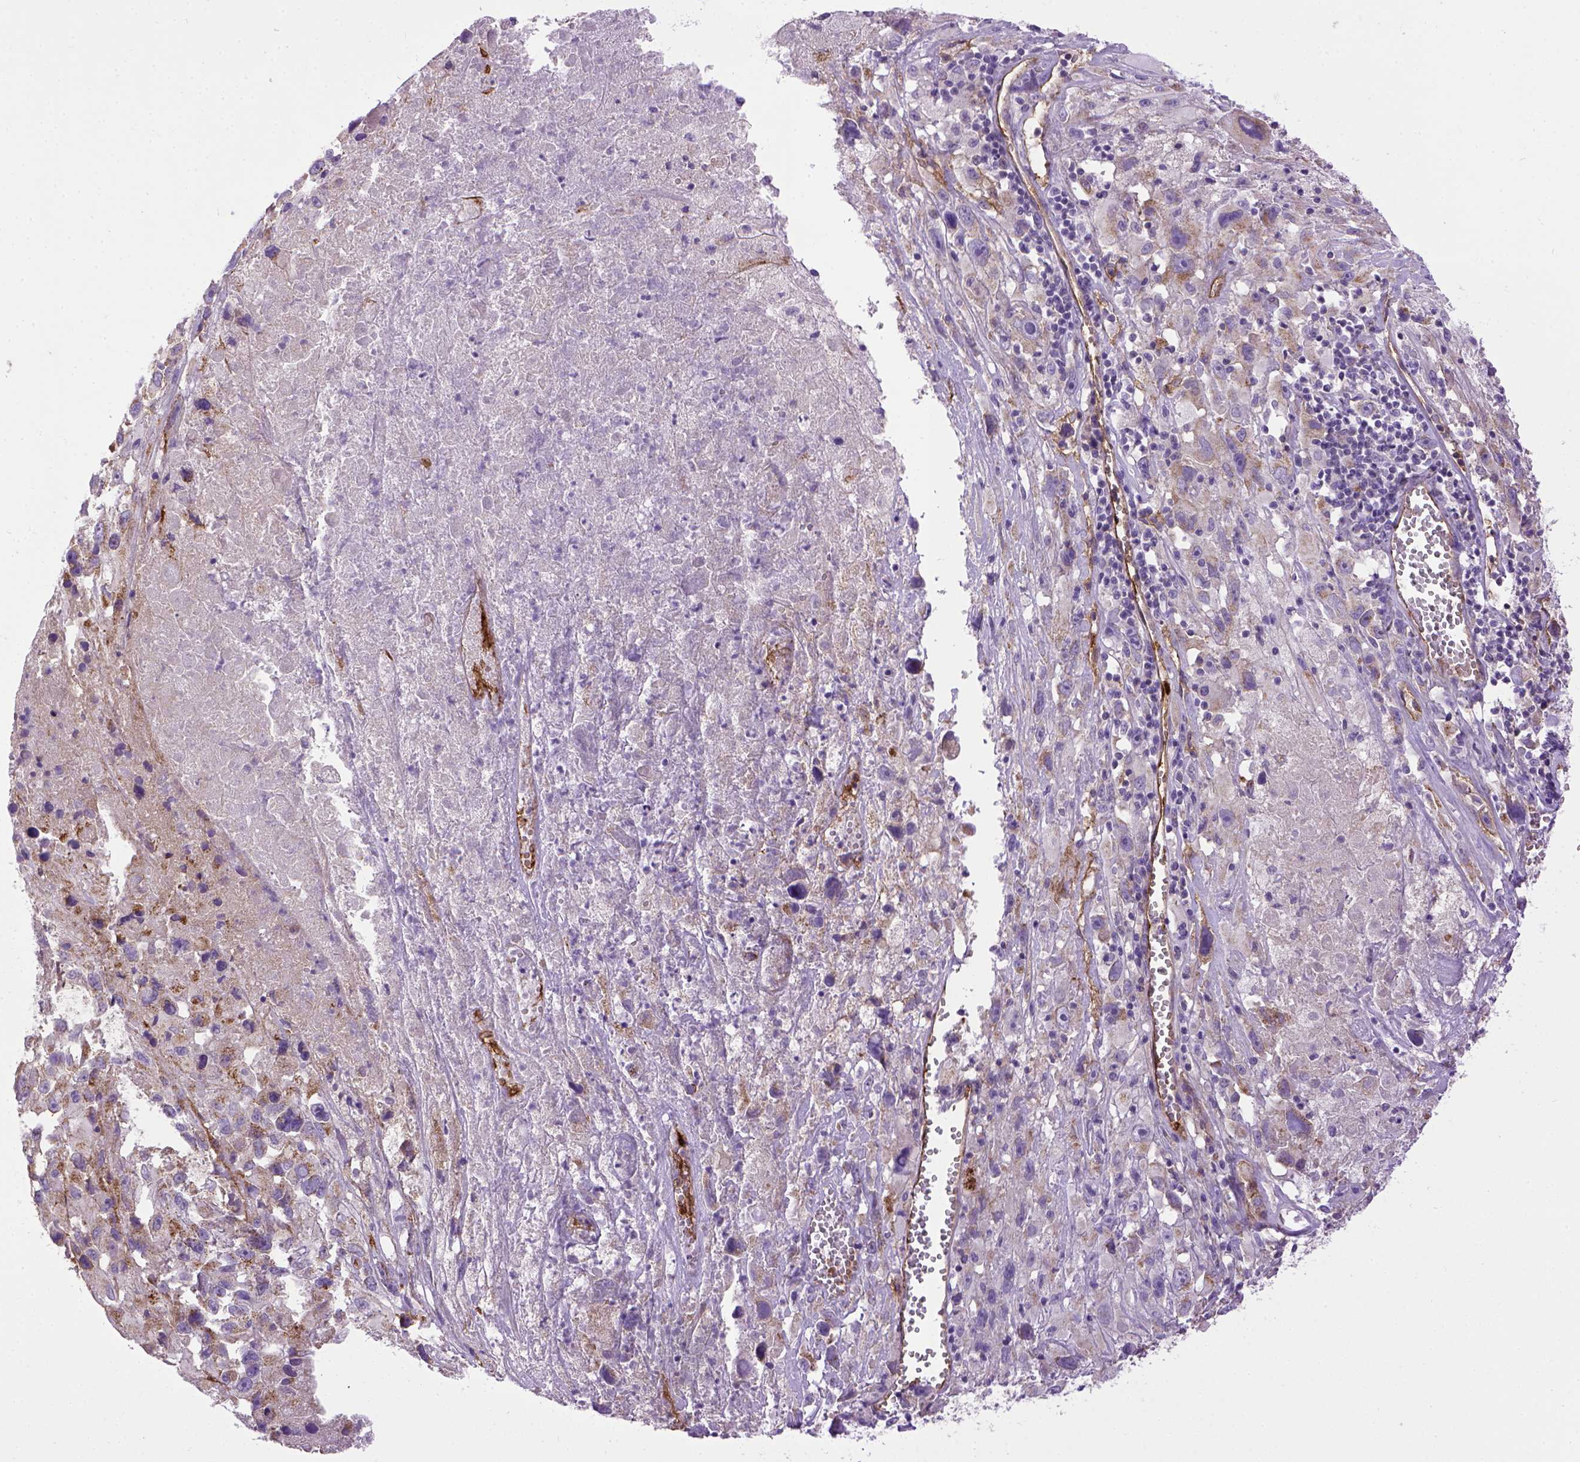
{"staining": {"intensity": "weak", "quantity": "25%-75%", "location": "cytoplasmic/membranous"}, "tissue": "melanoma", "cell_type": "Tumor cells", "image_type": "cancer", "snomed": [{"axis": "morphology", "description": "Malignant melanoma, Metastatic site"}, {"axis": "topography", "description": "Lymph node"}], "caption": "Immunohistochemical staining of melanoma exhibits low levels of weak cytoplasmic/membranous protein expression in approximately 25%-75% of tumor cells.", "gene": "ENG", "patient": {"sex": "male", "age": 50}}